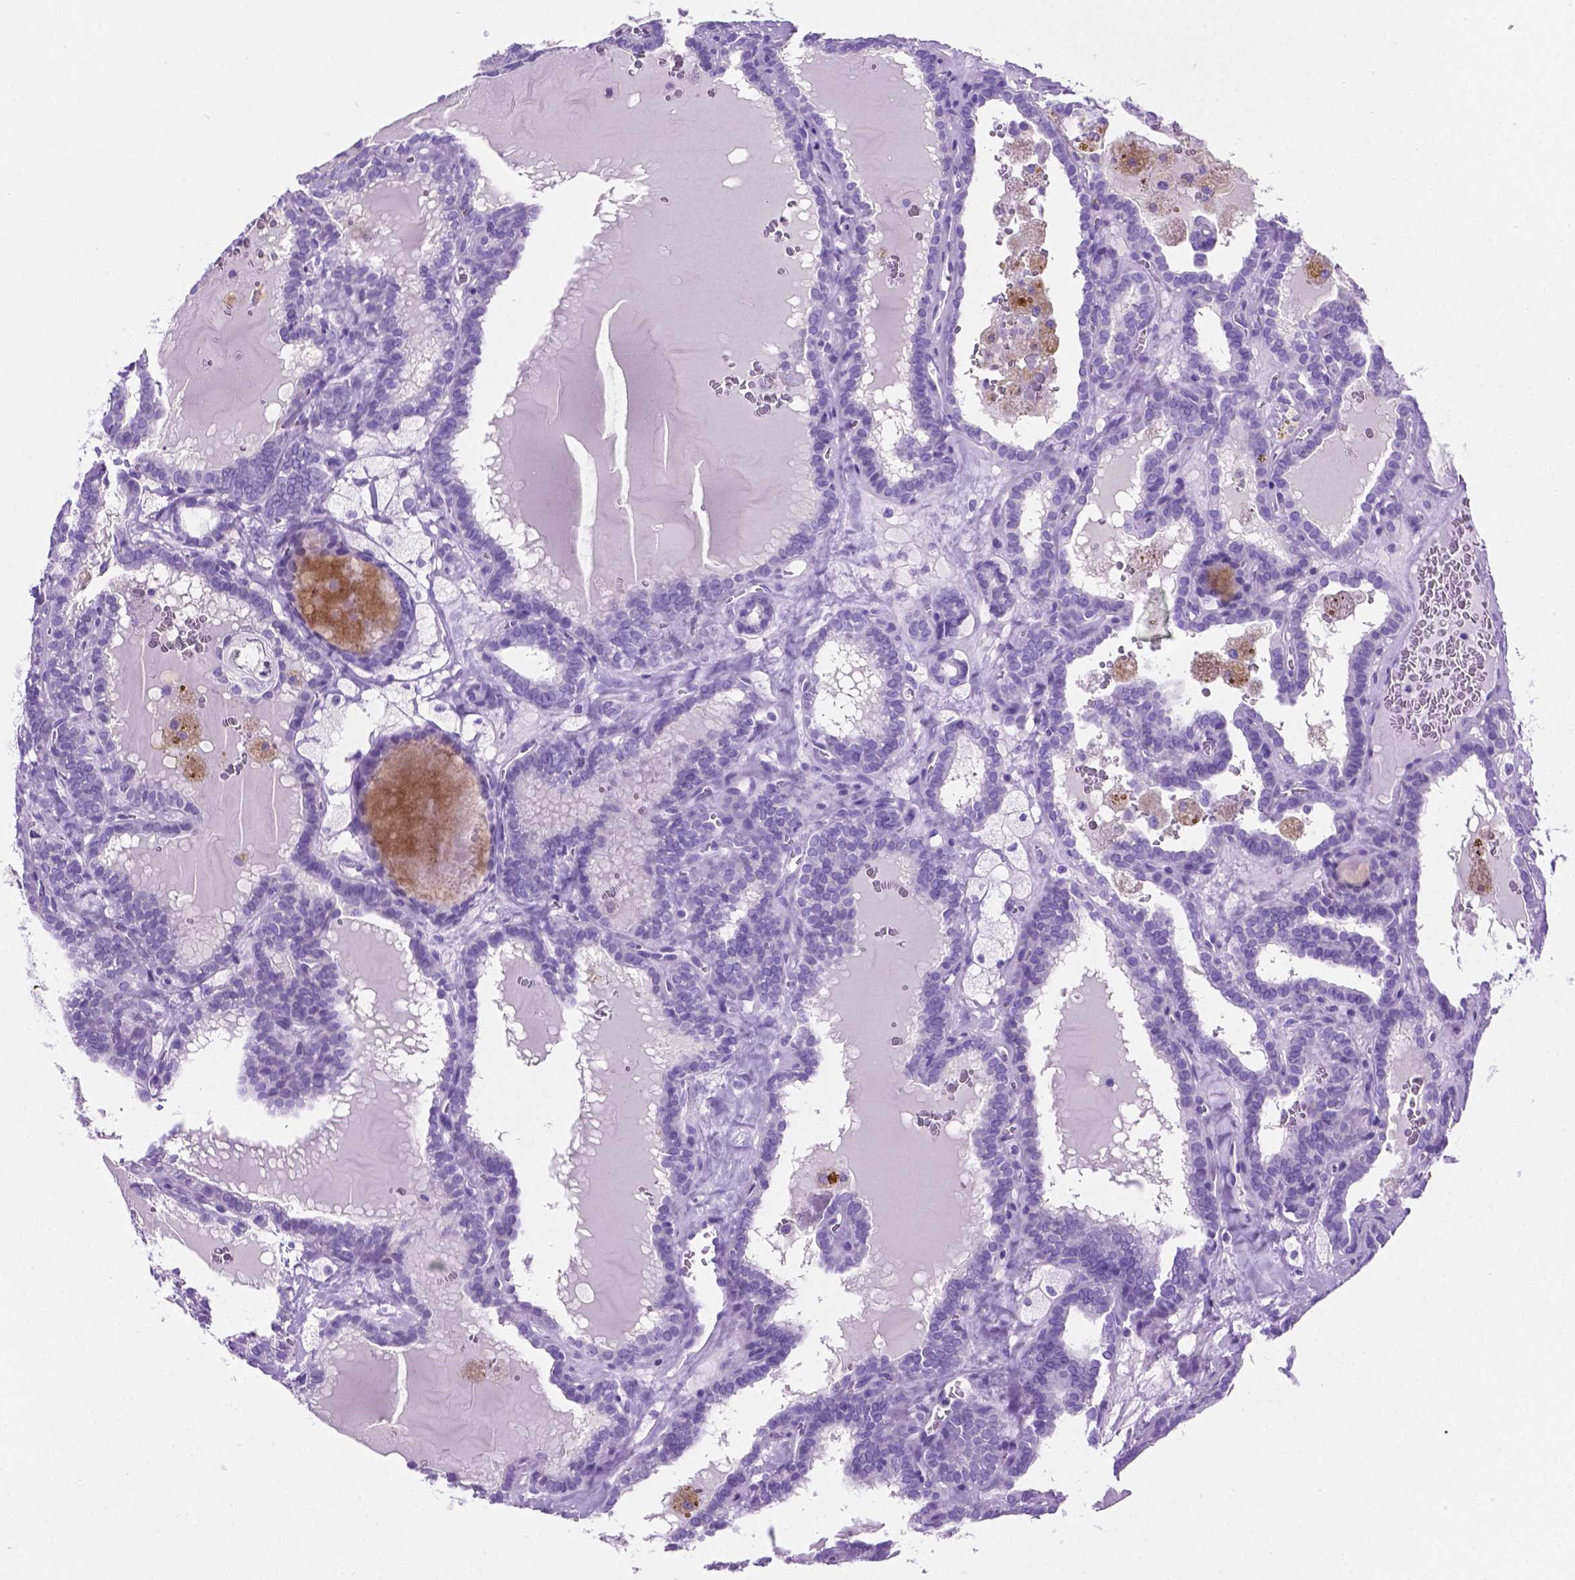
{"staining": {"intensity": "negative", "quantity": "none", "location": "none"}, "tissue": "thyroid cancer", "cell_type": "Tumor cells", "image_type": "cancer", "snomed": [{"axis": "morphology", "description": "Papillary adenocarcinoma, NOS"}, {"axis": "topography", "description": "Thyroid gland"}], "caption": "Immunohistochemistry (IHC) photomicrograph of neoplastic tissue: human thyroid cancer stained with DAB (3,3'-diaminobenzidine) displays no significant protein positivity in tumor cells.", "gene": "C17orf107", "patient": {"sex": "female", "age": 39}}